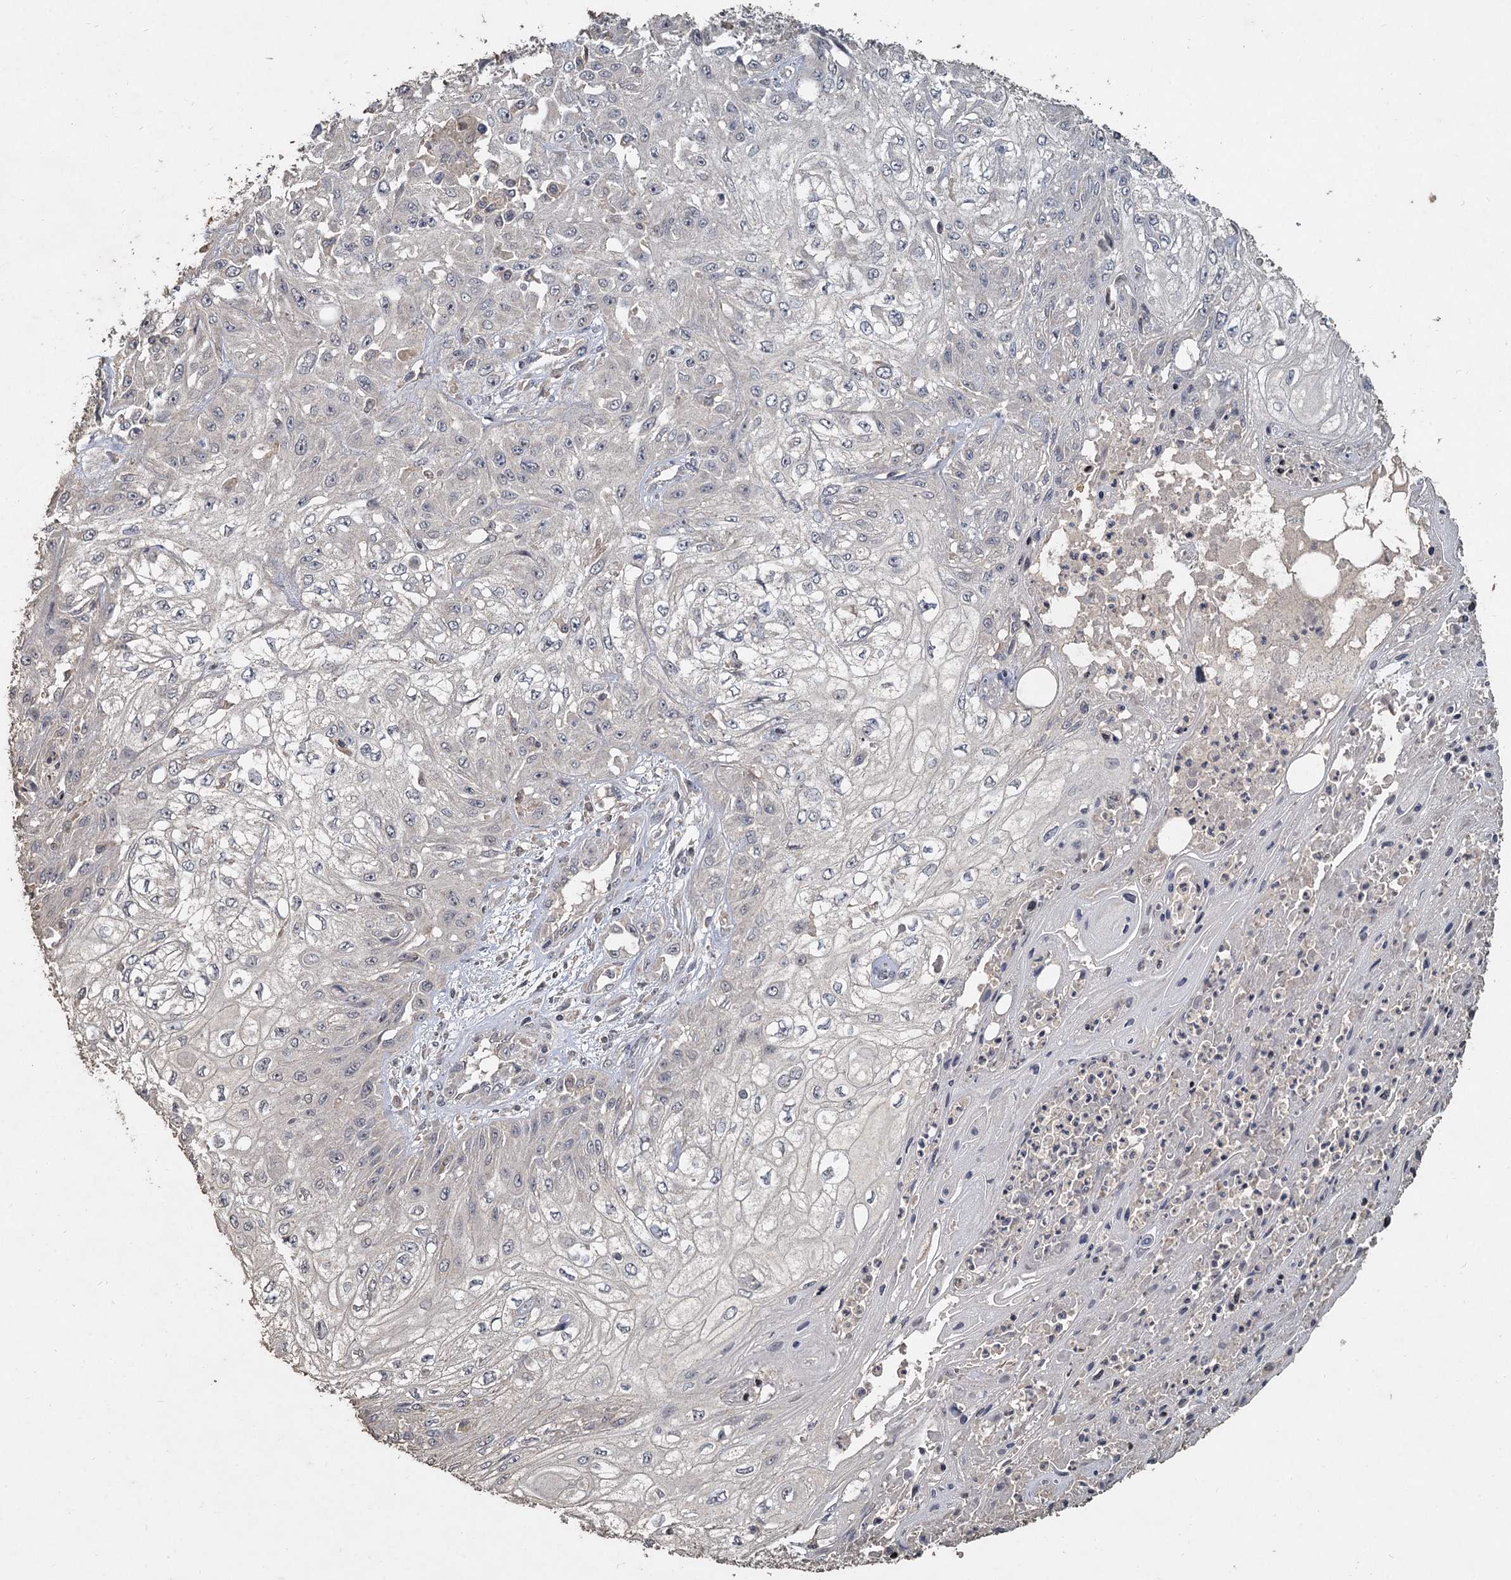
{"staining": {"intensity": "negative", "quantity": "none", "location": "none"}, "tissue": "skin cancer", "cell_type": "Tumor cells", "image_type": "cancer", "snomed": [{"axis": "morphology", "description": "Squamous cell carcinoma, NOS"}, {"axis": "morphology", "description": "Squamous cell carcinoma, metastatic, NOS"}, {"axis": "topography", "description": "Skin"}, {"axis": "topography", "description": "Lymph node"}], "caption": "There is no significant expression in tumor cells of metastatic squamous cell carcinoma (skin).", "gene": "CCDC61", "patient": {"sex": "male", "age": 75}}